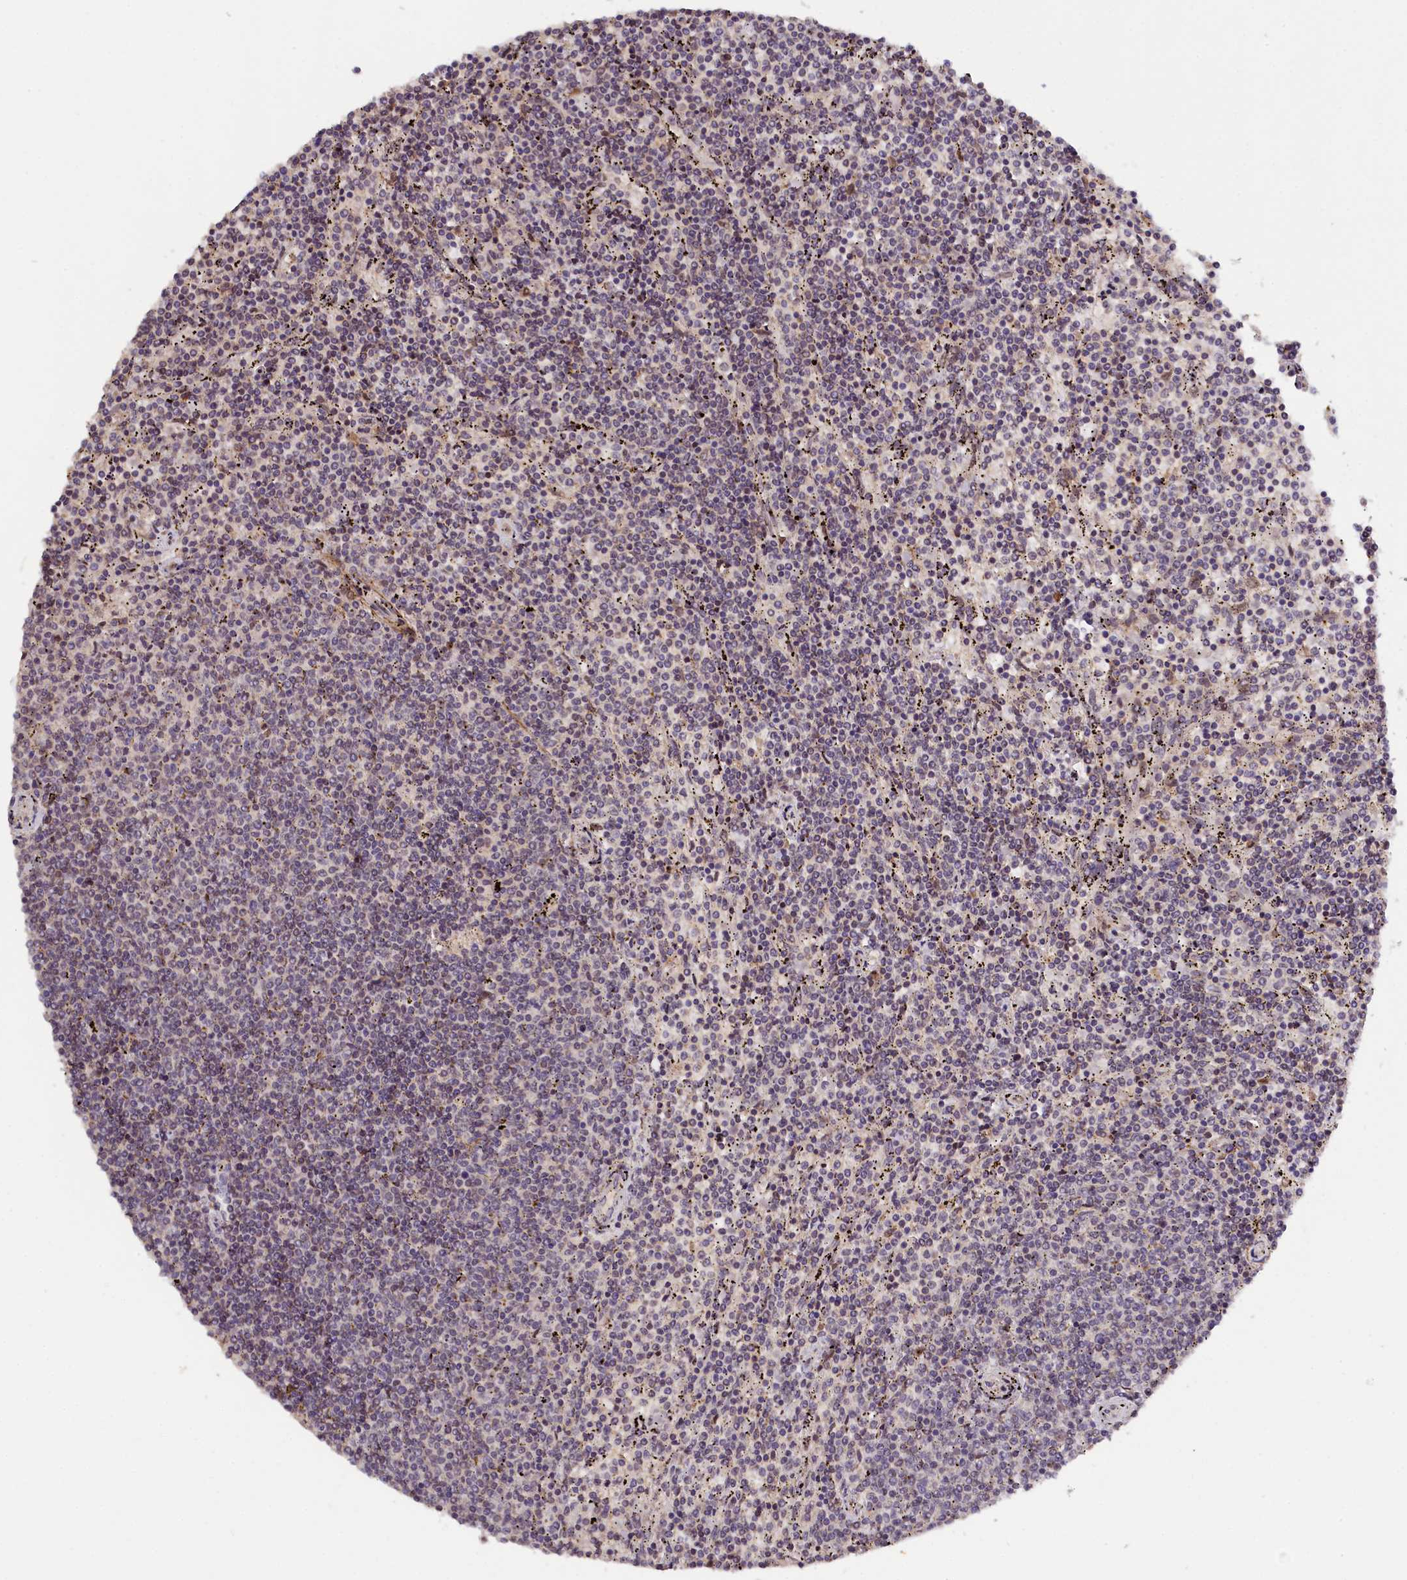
{"staining": {"intensity": "negative", "quantity": "none", "location": "none"}, "tissue": "lymphoma", "cell_type": "Tumor cells", "image_type": "cancer", "snomed": [{"axis": "morphology", "description": "Malignant lymphoma, non-Hodgkin's type, Low grade"}, {"axis": "topography", "description": "Spleen"}], "caption": "This is an IHC histopathology image of low-grade malignant lymphoma, non-Hodgkin's type. There is no positivity in tumor cells.", "gene": "ZNF480", "patient": {"sex": "female", "age": 50}}